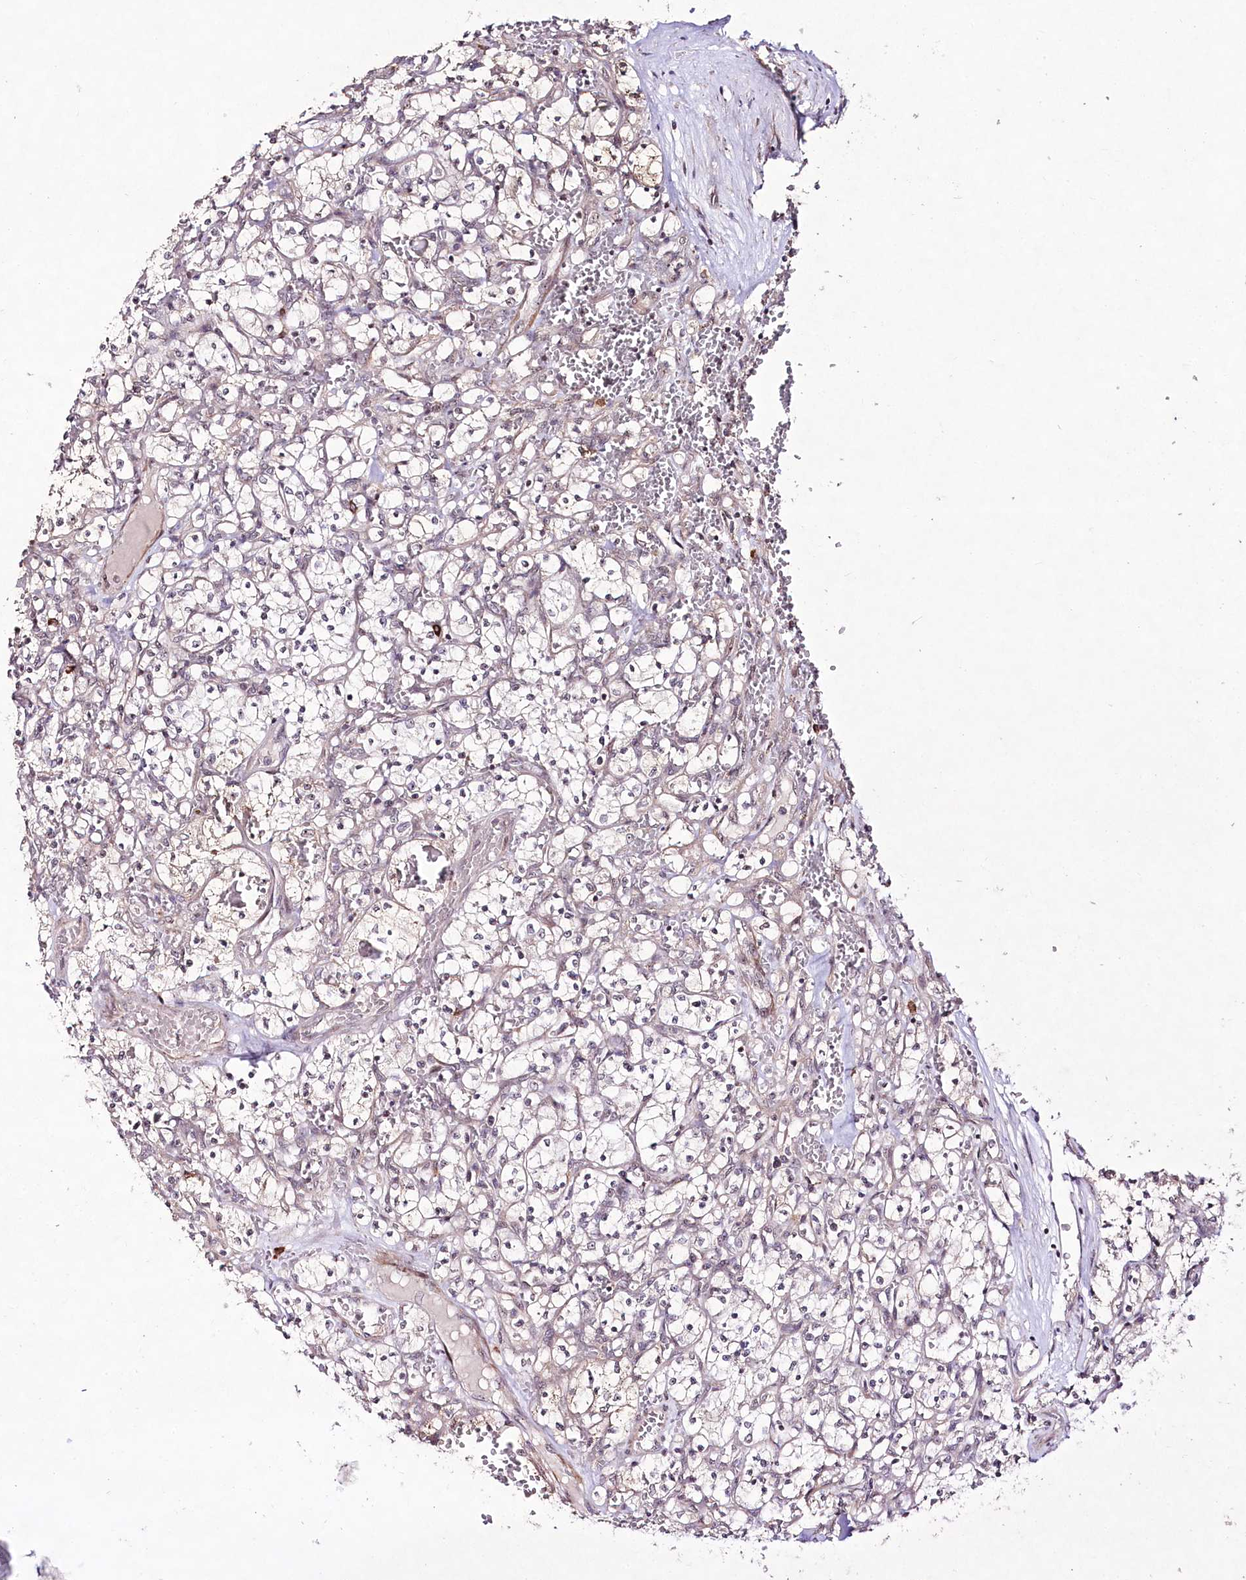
{"staining": {"intensity": "negative", "quantity": "none", "location": "none"}, "tissue": "renal cancer", "cell_type": "Tumor cells", "image_type": "cancer", "snomed": [{"axis": "morphology", "description": "Adenocarcinoma, NOS"}, {"axis": "topography", "description": "Kidney"}], "caption": "DAB (3,3'-diaminobenzidine) immunohistochemical staining of human renal cancer reveals no significant expression in tumor cells.", "gene": "CCDC59", "patient": {"sex": "female", "age": 69}}